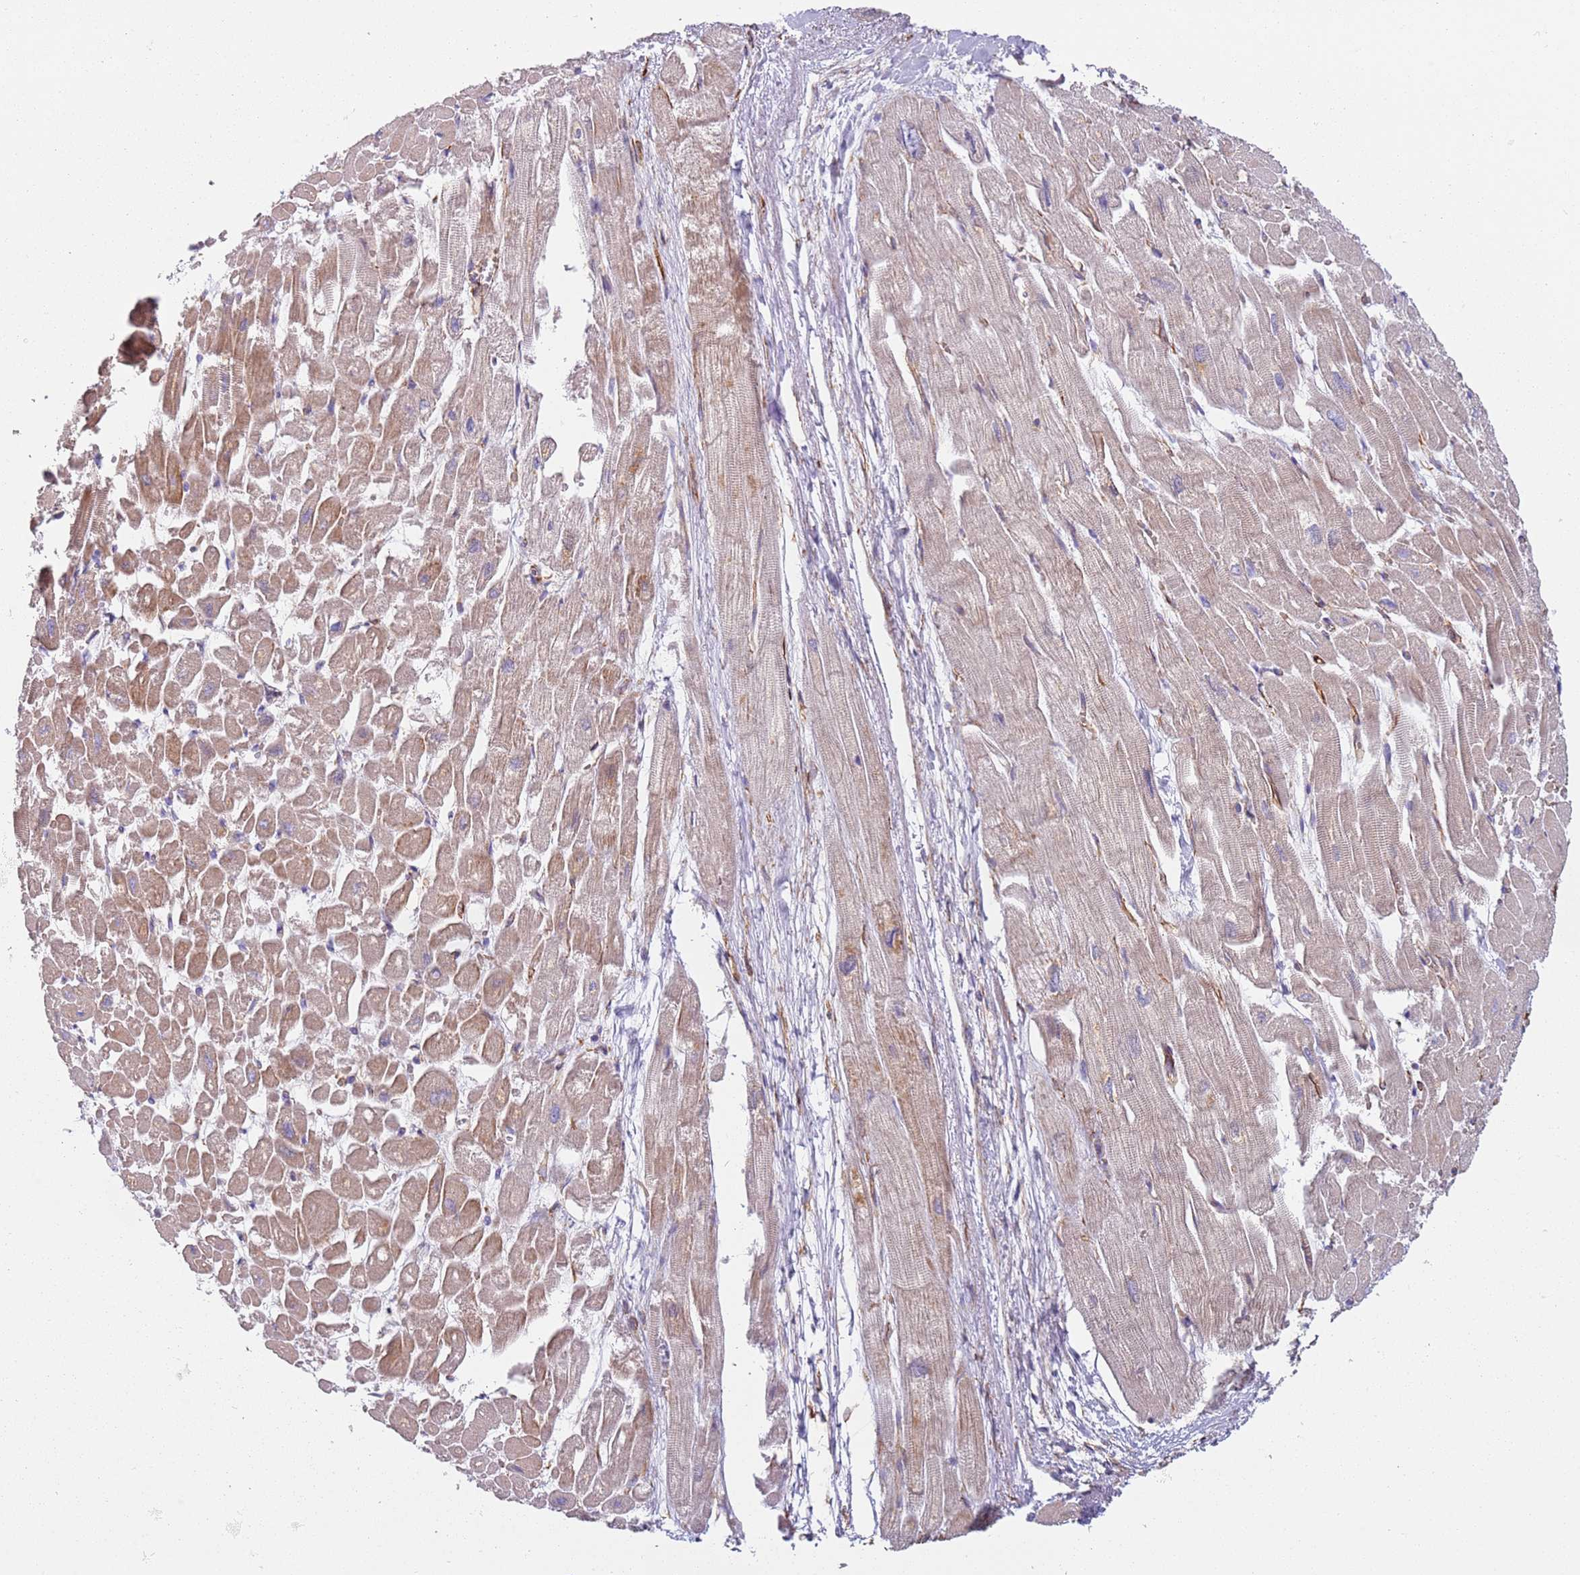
{"staining": {"intensity": "weak", "quantity": "25%-75%", "location": "cytoplasmic/membranous"}, "tissue": "heart muscle", "cell_type": "Cardiomyocytes", "image_type": "normal", "snomed": [{"axis": "morphology", "description": "Normal tissue, NOS"}, {"axis": "topography", "description": "Heart"}], "caption": "DAB (3,3'-diaminobenzidine) immunohistochemical staining of benign human heart muscle shows weak cytoplasmic/membranous protein staining in about 25%-75% of cardiomyocytes.", "gene": "SNAPIN", "patient": {"sex": "male", "age": 54}}